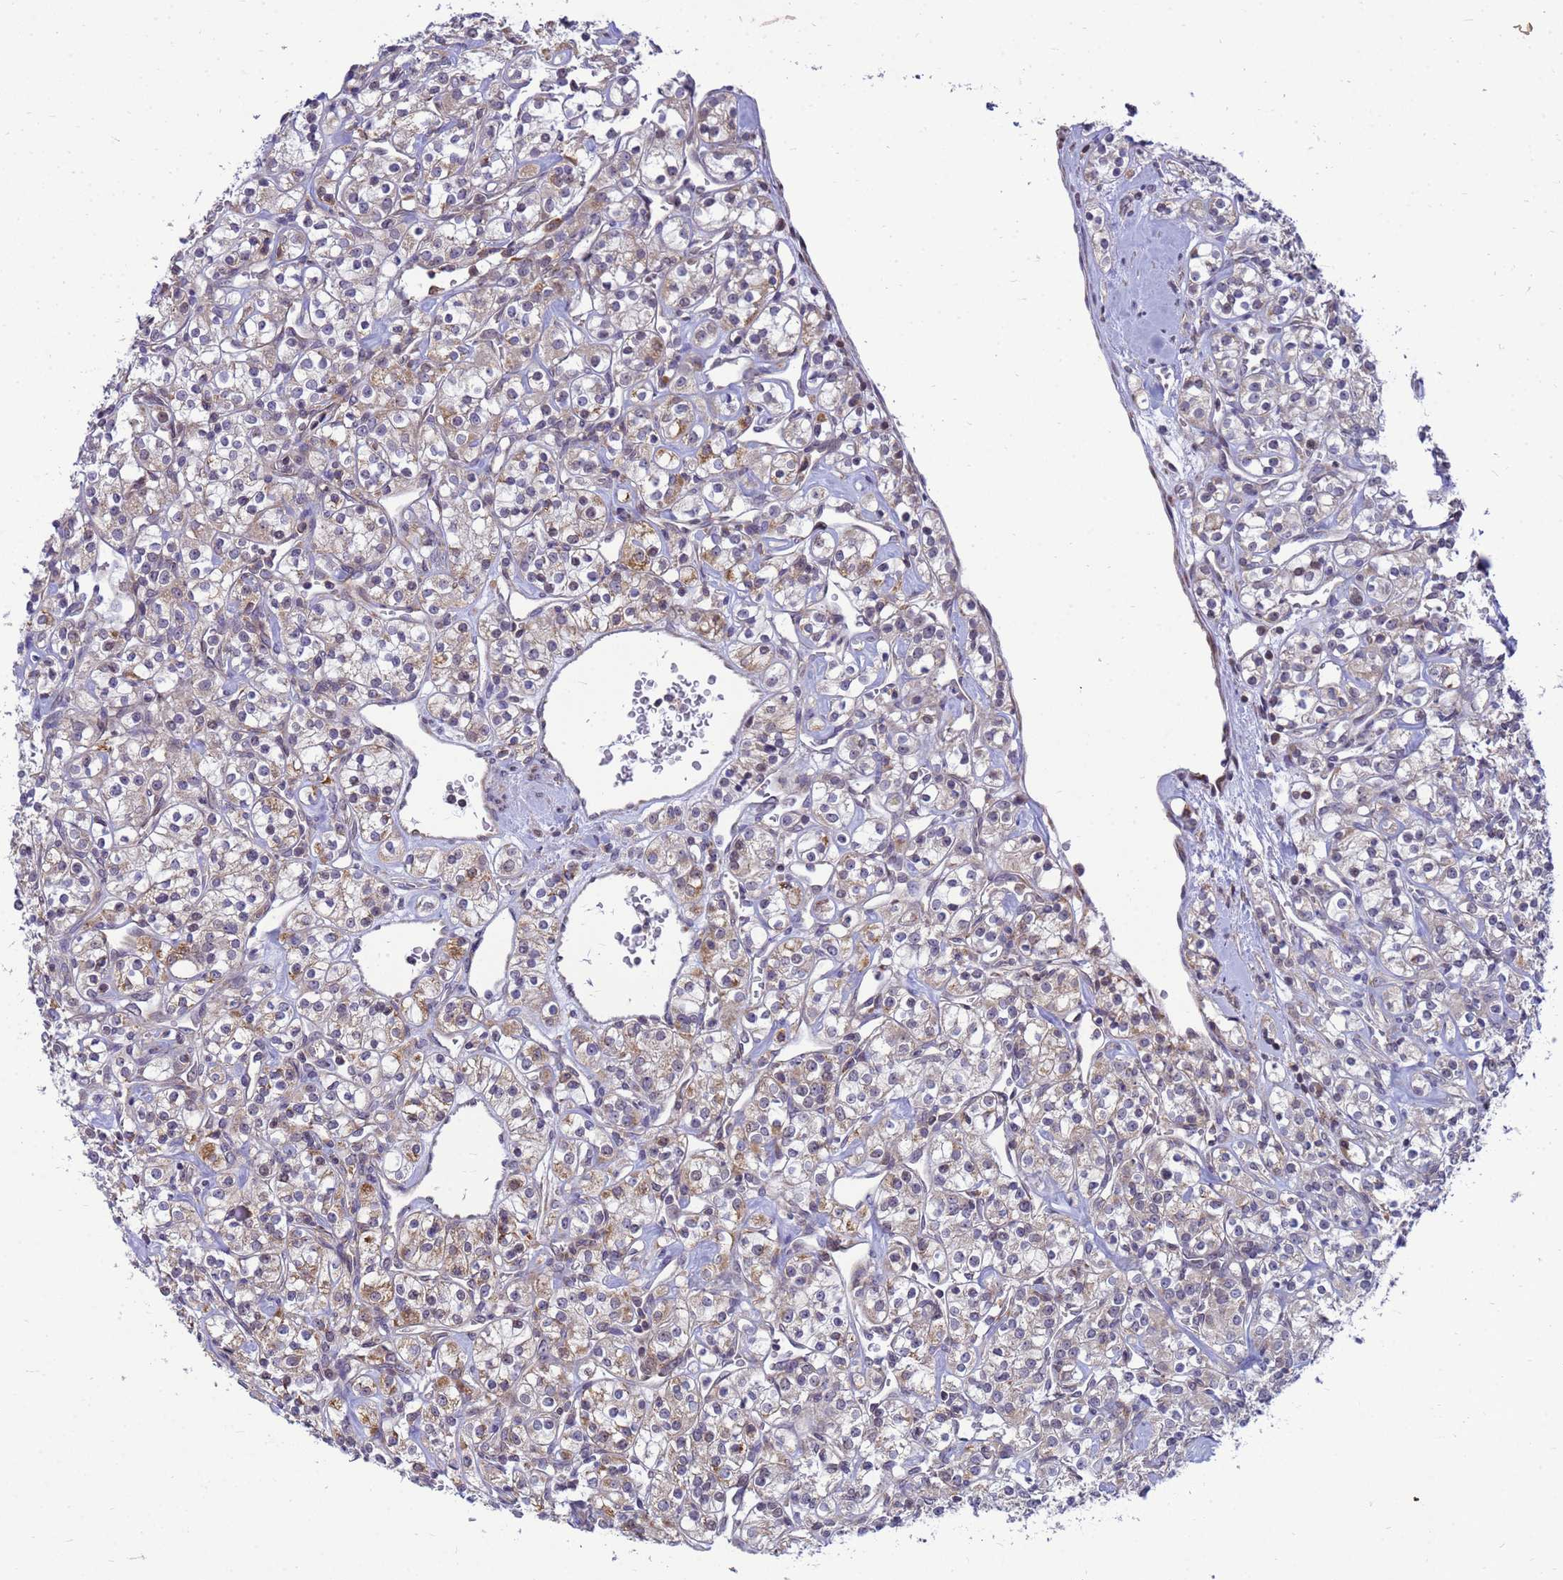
{"staining": {"intensity": "moderate", "quantity": "<25%", "location": "cytoplasmic/membranous"}, "tissue": "renal cancer", "cell_type": "Tumor cells", "image_type": "cancer", "snomed": [{"axis": "morphology", "description": "Adenocarcinoma, NOS"}, {"axis": "topography", "description": "Kidney"}], "caption": "This photomicrograph exhibits immunohistochemistry (IHC) staining of human adenocarcinoma (renal), with low moderate cytoplasmic/membranous positivity in about <25% of tumor cells.", "gene": "C12orf43", "patient": {"sex": "male", "age": 77}}